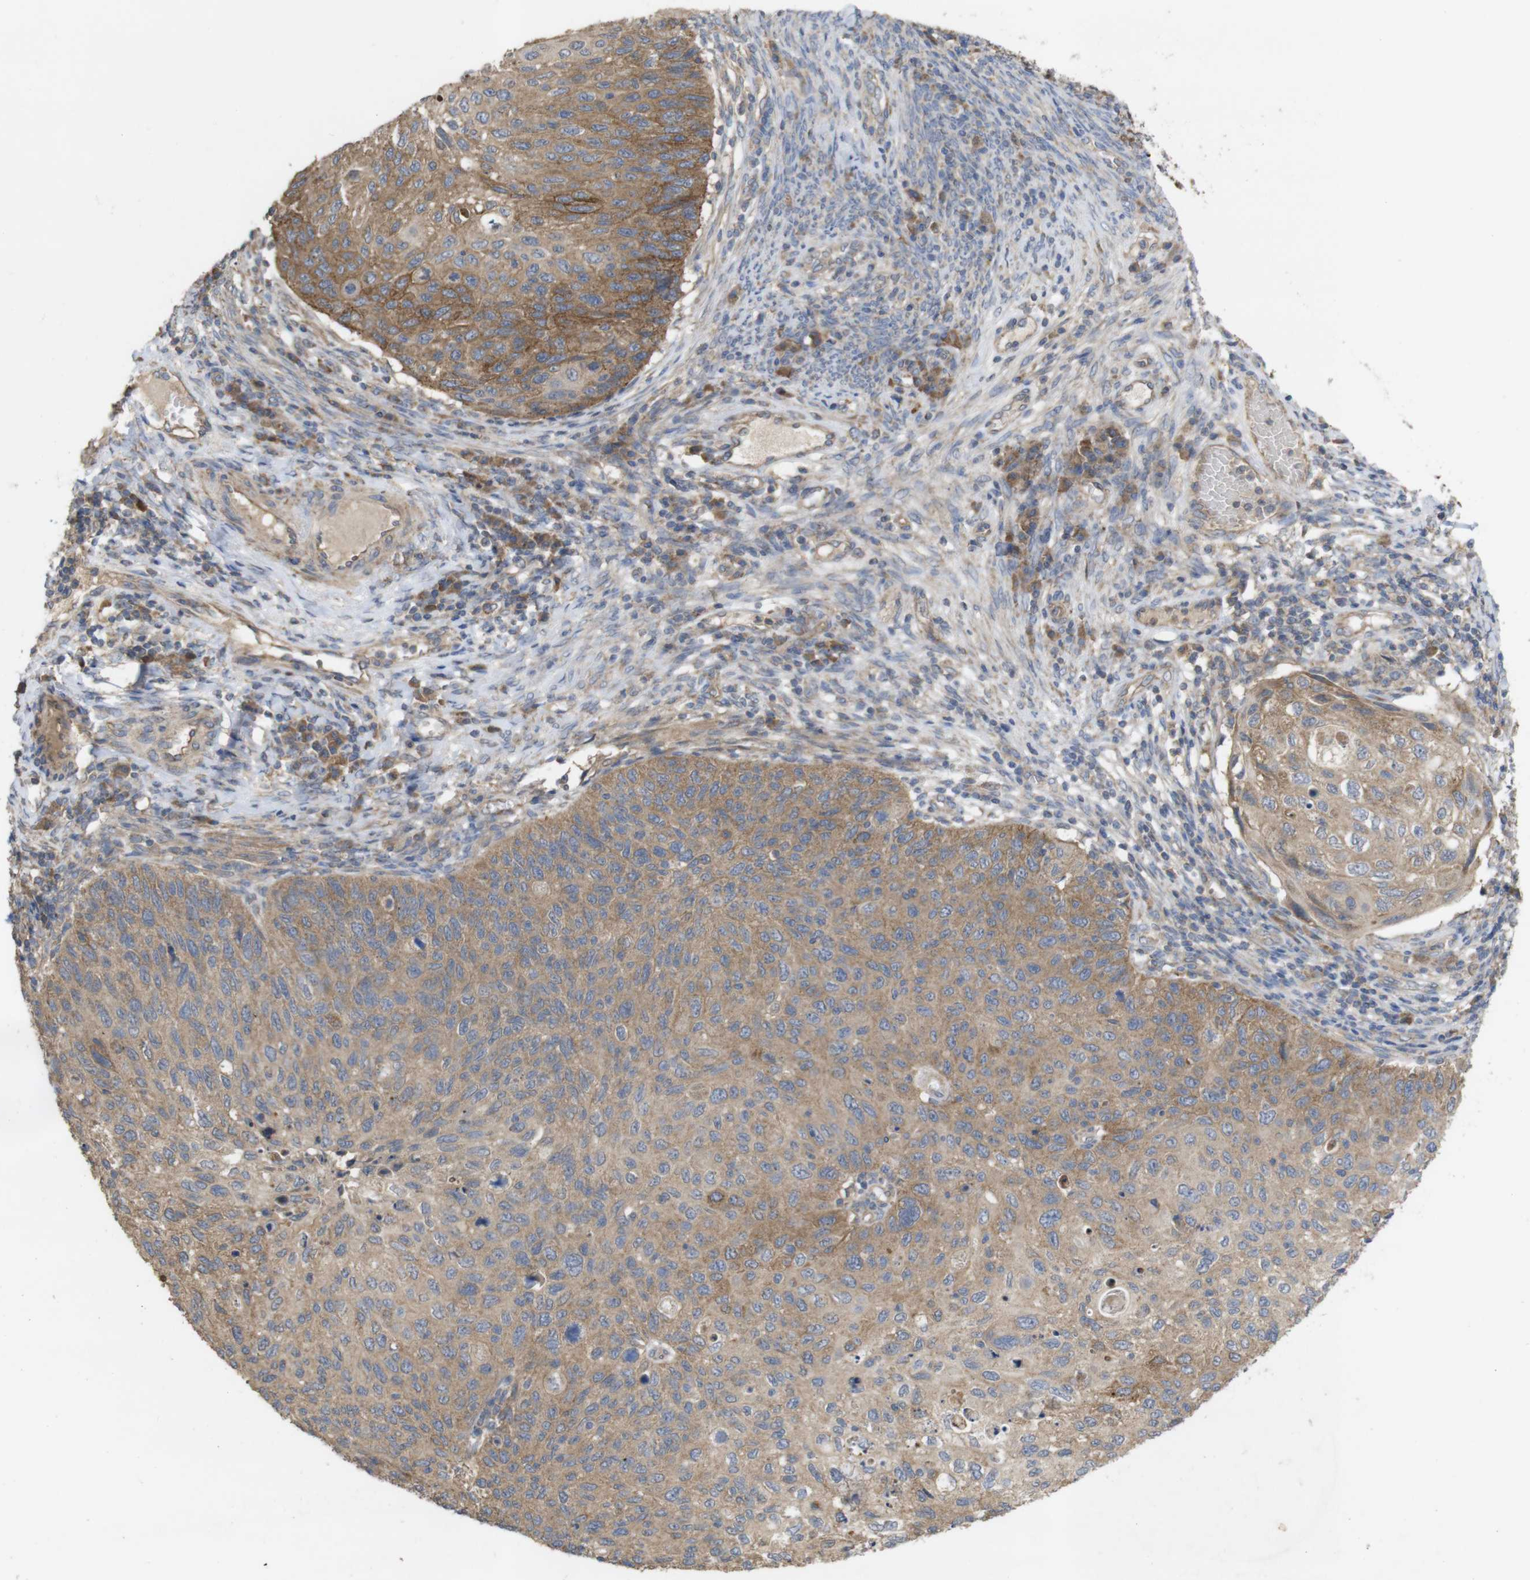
{"staining": {"intensity": "moderate", "quantity": ">75%", "location": "cytoplasmic/membranous"}, "tissue": "cervical cancer", "cell_type": "Tumor cells", "image_type": "cancer", "snomed": [{"axis": "morphology", "description": "Squamous cell carcinoma, NOS"}, {"axis": "topography", "description": "Cervix"}], "caption": "An immunohistochemistry (IHC) image of neoplastic tissue is shown. Protein staining in brown shows moderate cytoplasmic/membranous positivity in cervical cancer (squamous cell carcinoma) within tumor cells.", "gene": "KCNS3", "patient": {"sex": "female", "age": 70}}